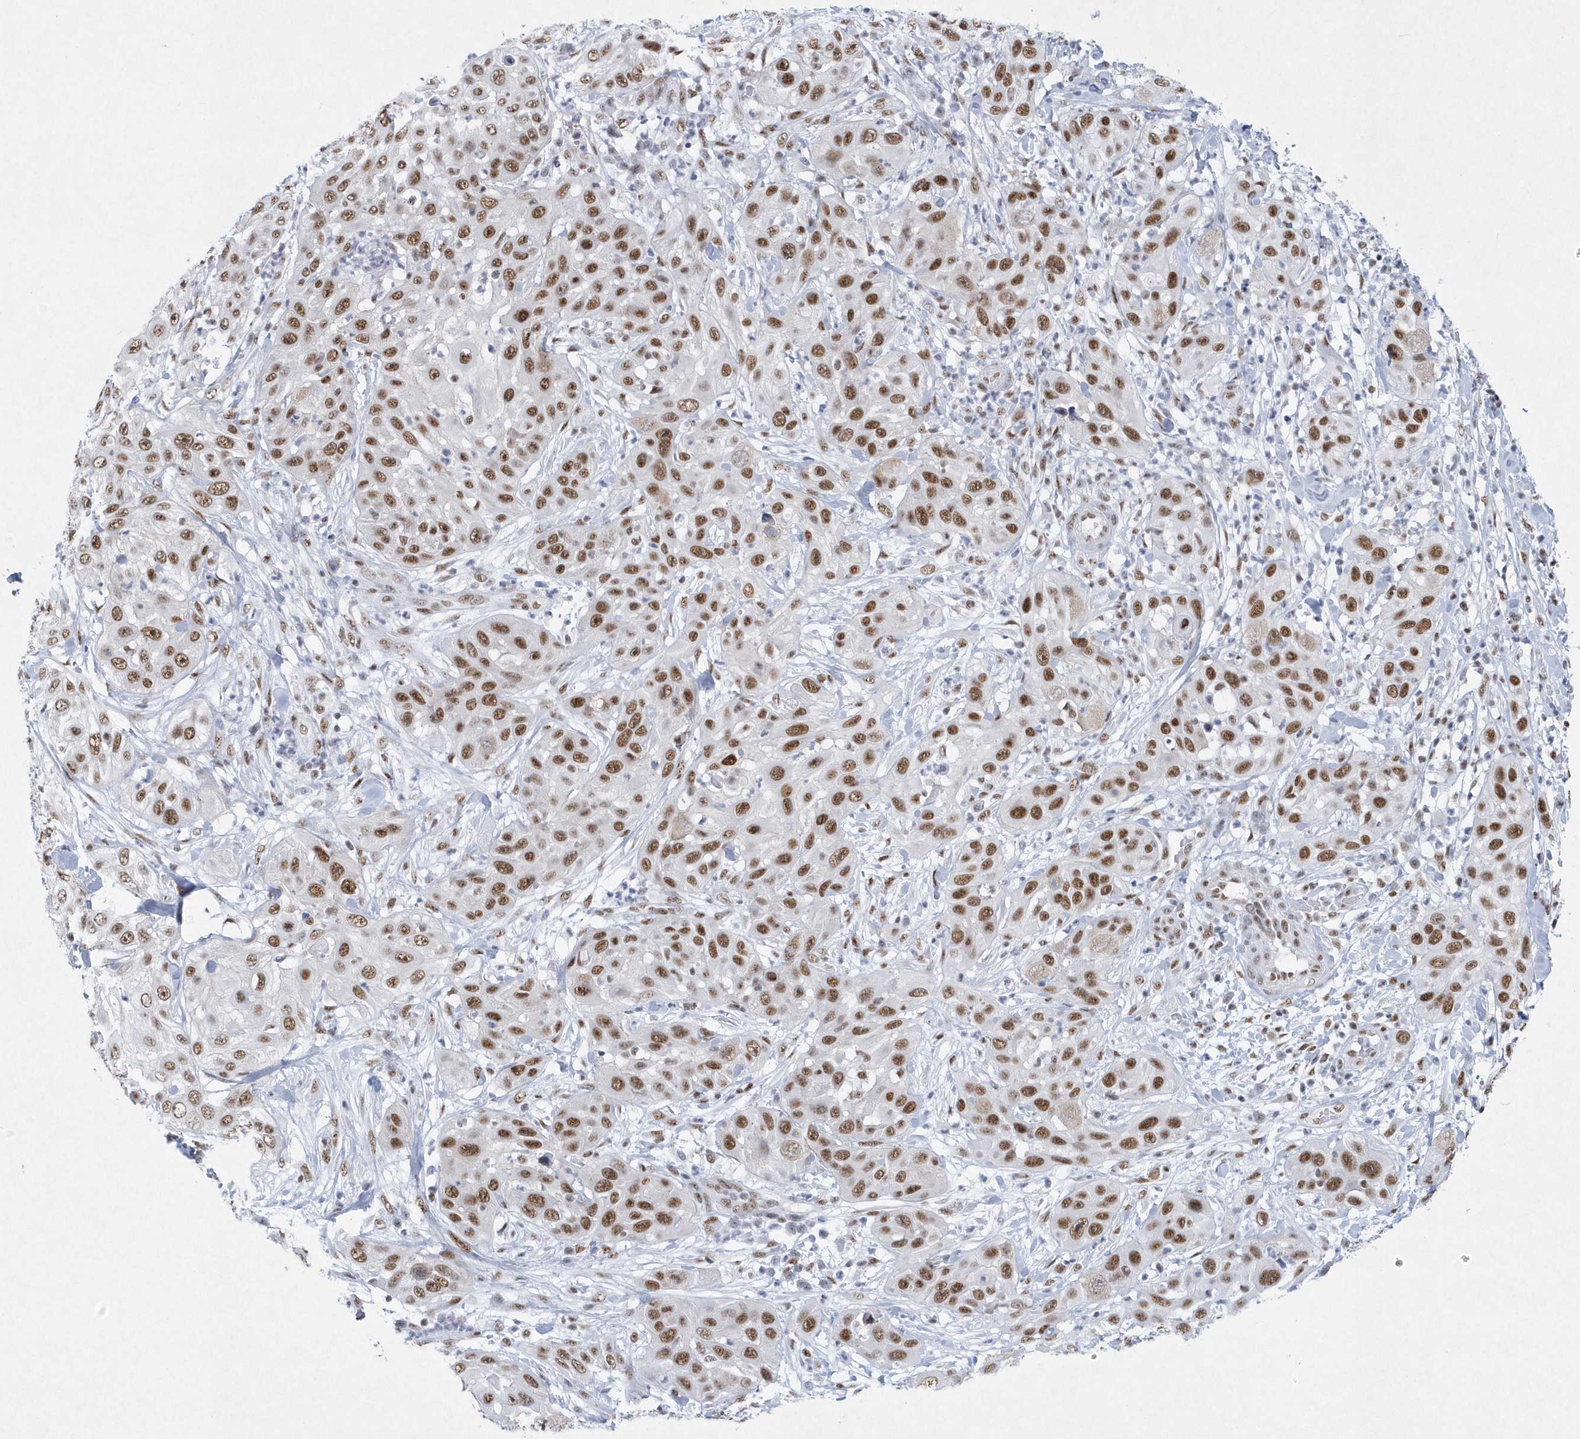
{"staining": {"intensity": "moderate", "quantity": ">75%", "location": "nuclear"}, "tissue": "skin cancer", "cell_type": "Tumor cells", "image_type": "cancer", "snomed": [{"axis": "morphology", "description": "Squamous cell carcinoma, NOS"}, {"axis": "topography", "description": "Skin"}], "caption": "There is medium levels of moderate nuclear positivity in tumor cells of skin cancer, as demonstrated by immunohistochemical staining (brown color).", "gene": "DCLRE1A", "patient": {"sex": "female", "age": 44}}